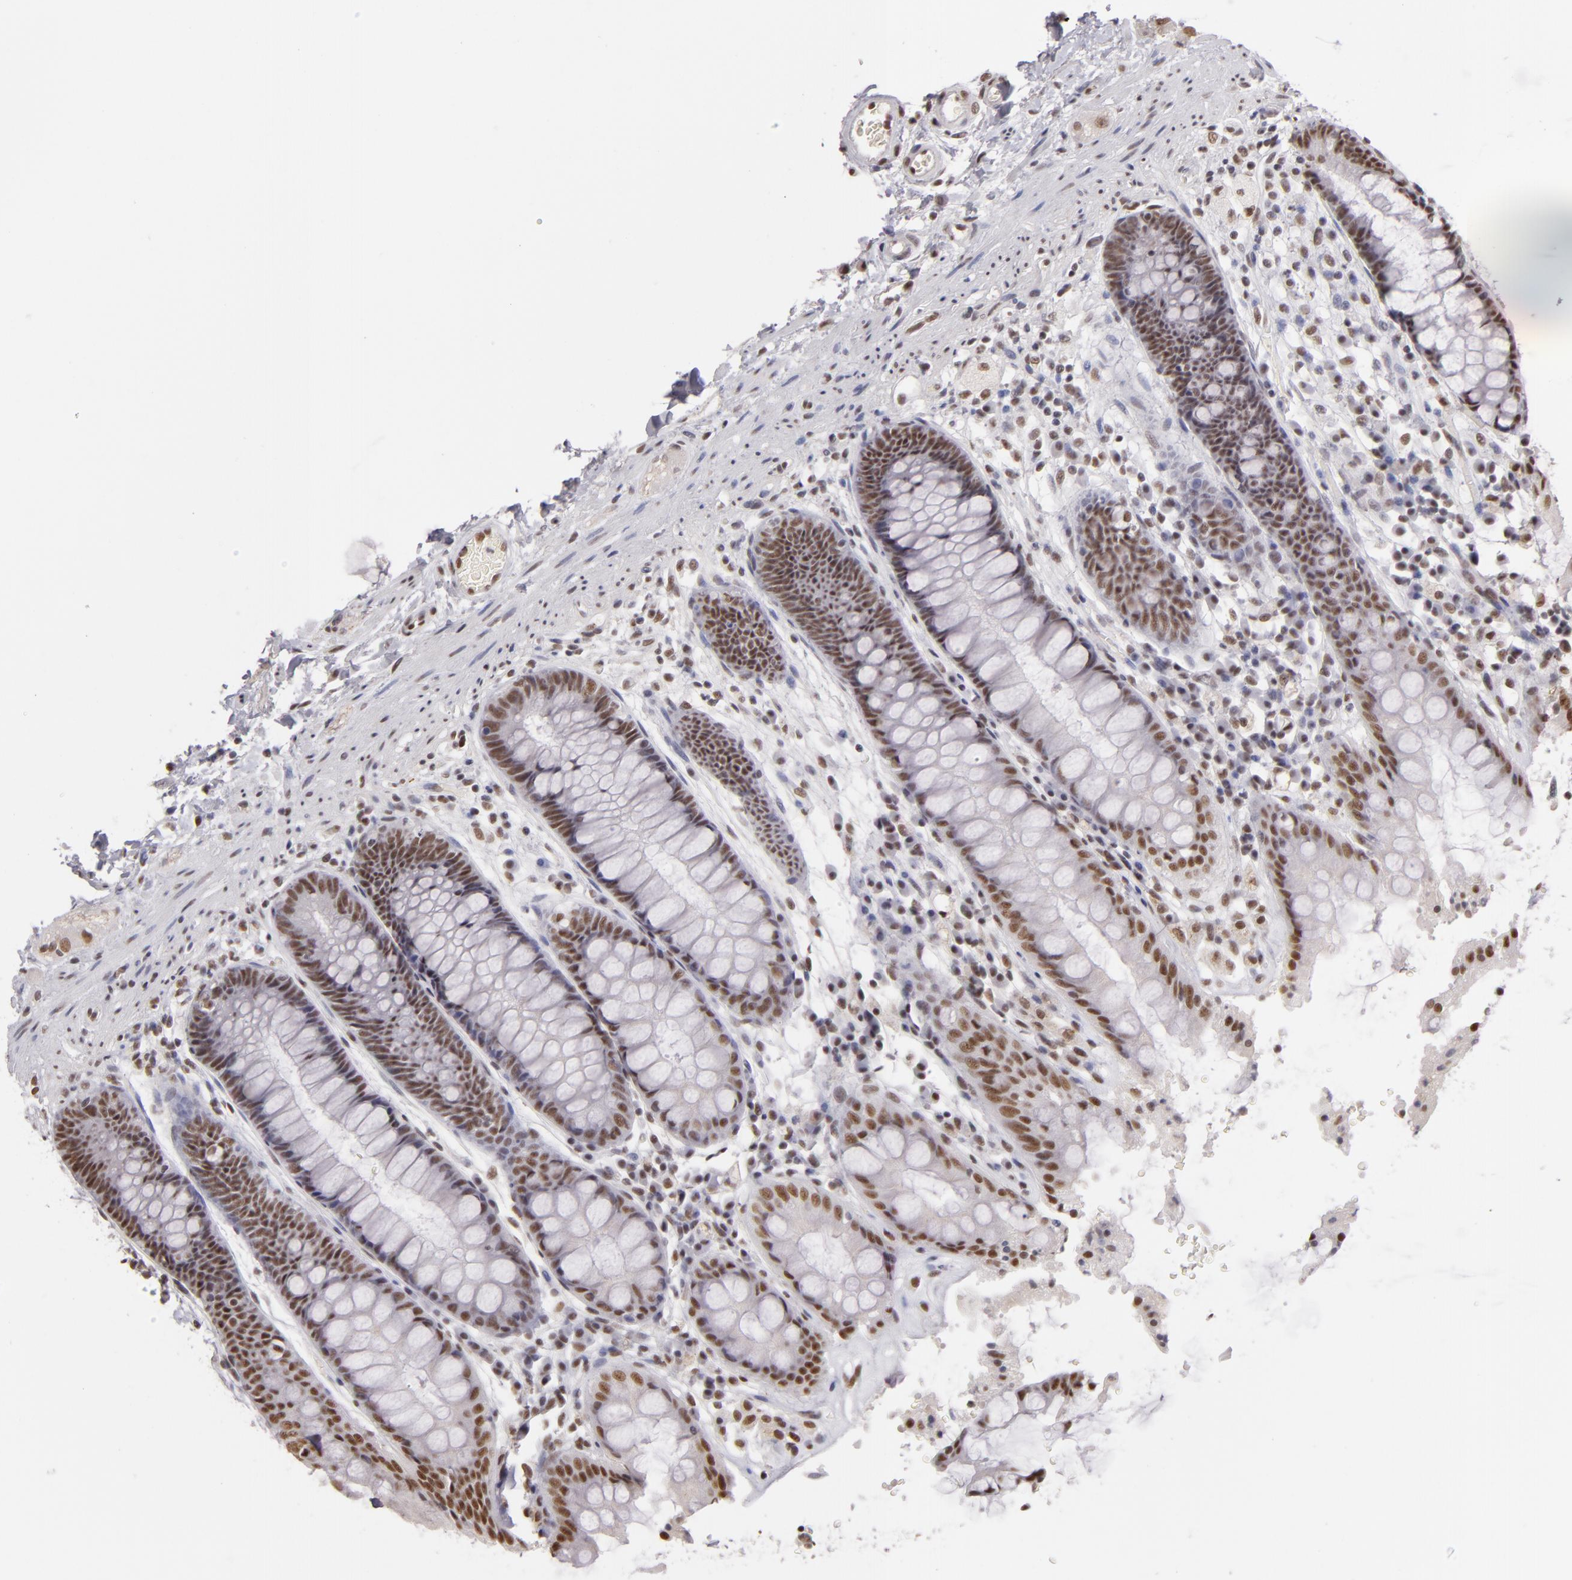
{"staining": {"intensity": "moderate", "quantity": ">75%", "location": "nuclear"}, "tissue": "rectum", "cell_type": "Glandular cells", "image_type": "normal", "snomed": [{"axis": "morphology", "description": "Normal tissue, NOS"}, {"axis": "topography", "description": "Rectum"}], "caption": "Glandular cells show moderate nuclear expression in approximately >75% of cells in normal rectum. (Stains: DAB in brown, nuclei in blue, Microscopy: brightfield microscopy at high magnification).", "gene": "INTS6", "patient": {"sex": "female", "age": 46}}